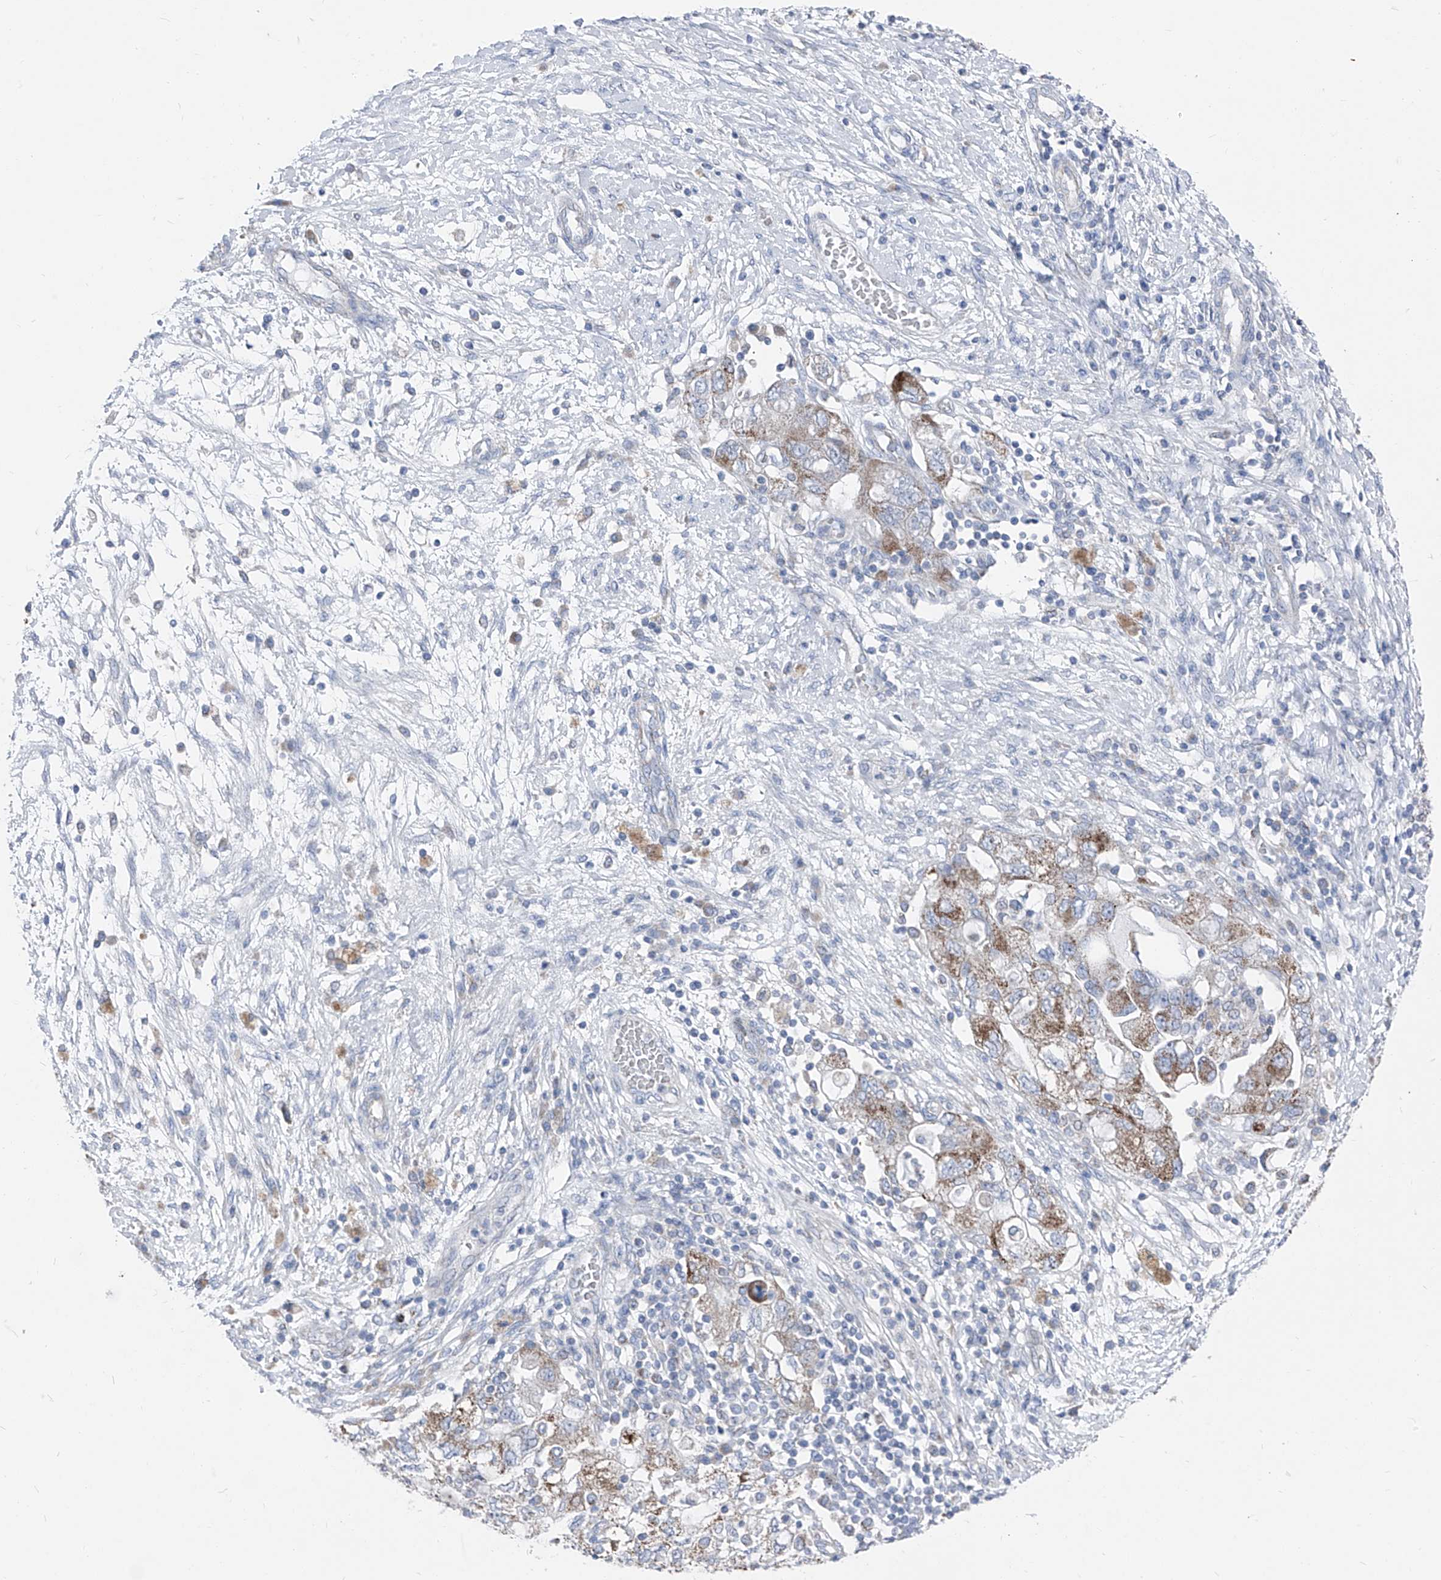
{"staining": {"intensity": "moderate", "quantity": "<25%", "location": "cytoplasmic/membranous"}, "tissue": "ovarian cancer", "cell_type": "Tumor cells", "image_type": "cancer", "snomed": [{"axis": "morphology", "description": "Carcinoma, NOS"}, {"axis": "morphology", "description": "Cystadenocarcinoma, serous, NOS"}, {"axis": "topography", "description": "Ovary"}], "caption": "Protein staining shows moderate cytoplasmic/membranous staining in approximately <25% of tumor cells in ovarian cancer (carcinoma).", "gene": "AGPS", "patient": {"sex": "female", "age": 69}}